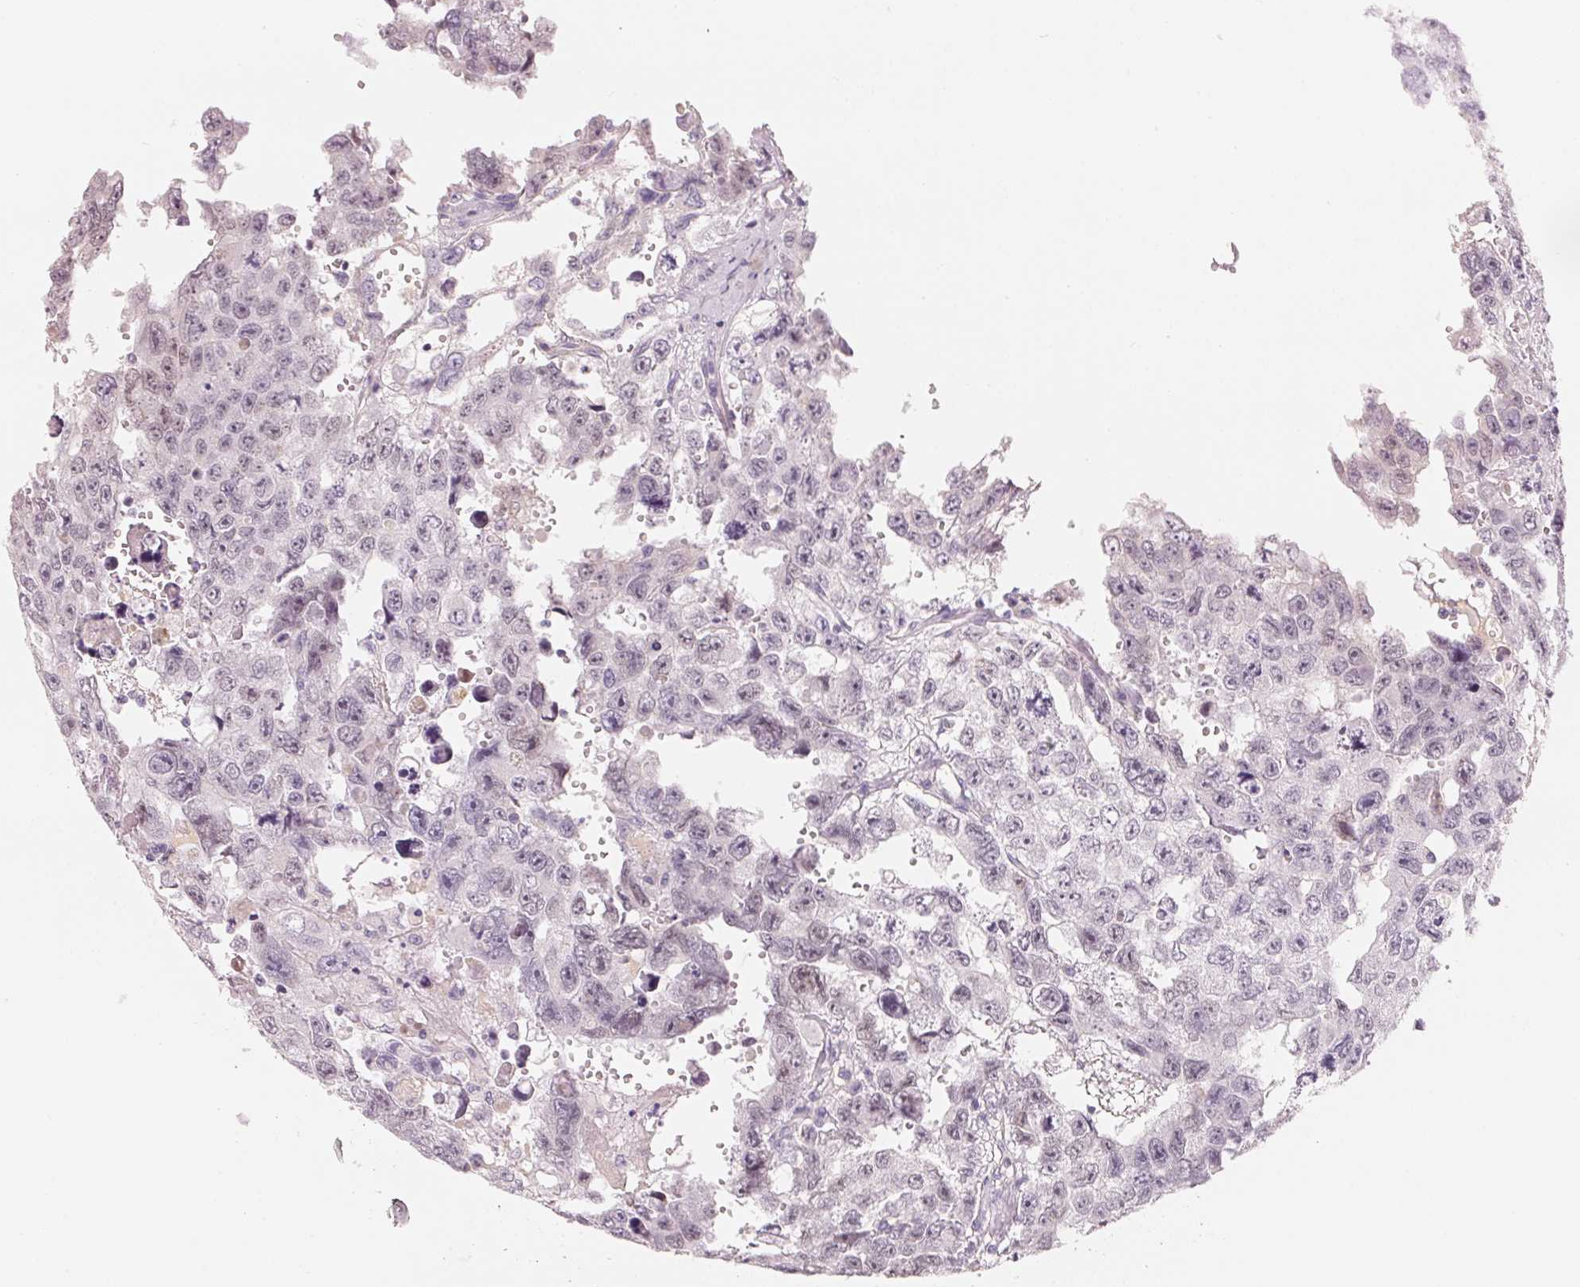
{"staining": {"intensity": "negative", "quantity": "none", "location": "none"}, "tissue": "testis cancer", "cell_type": "Tumor cells", "image_type": "cancer", "snomed": [{"axis": "morphology", "description": "Seminoma, NOS"}, {"axis": "topography", "description": "Testis"}], "caption": "DAB immunohistochemical staining of testis cancer (seminoma) shows no significant staining in tumor cells.", "gene": "CFHR2", "patient": {"sex": "male", "age": 26}}